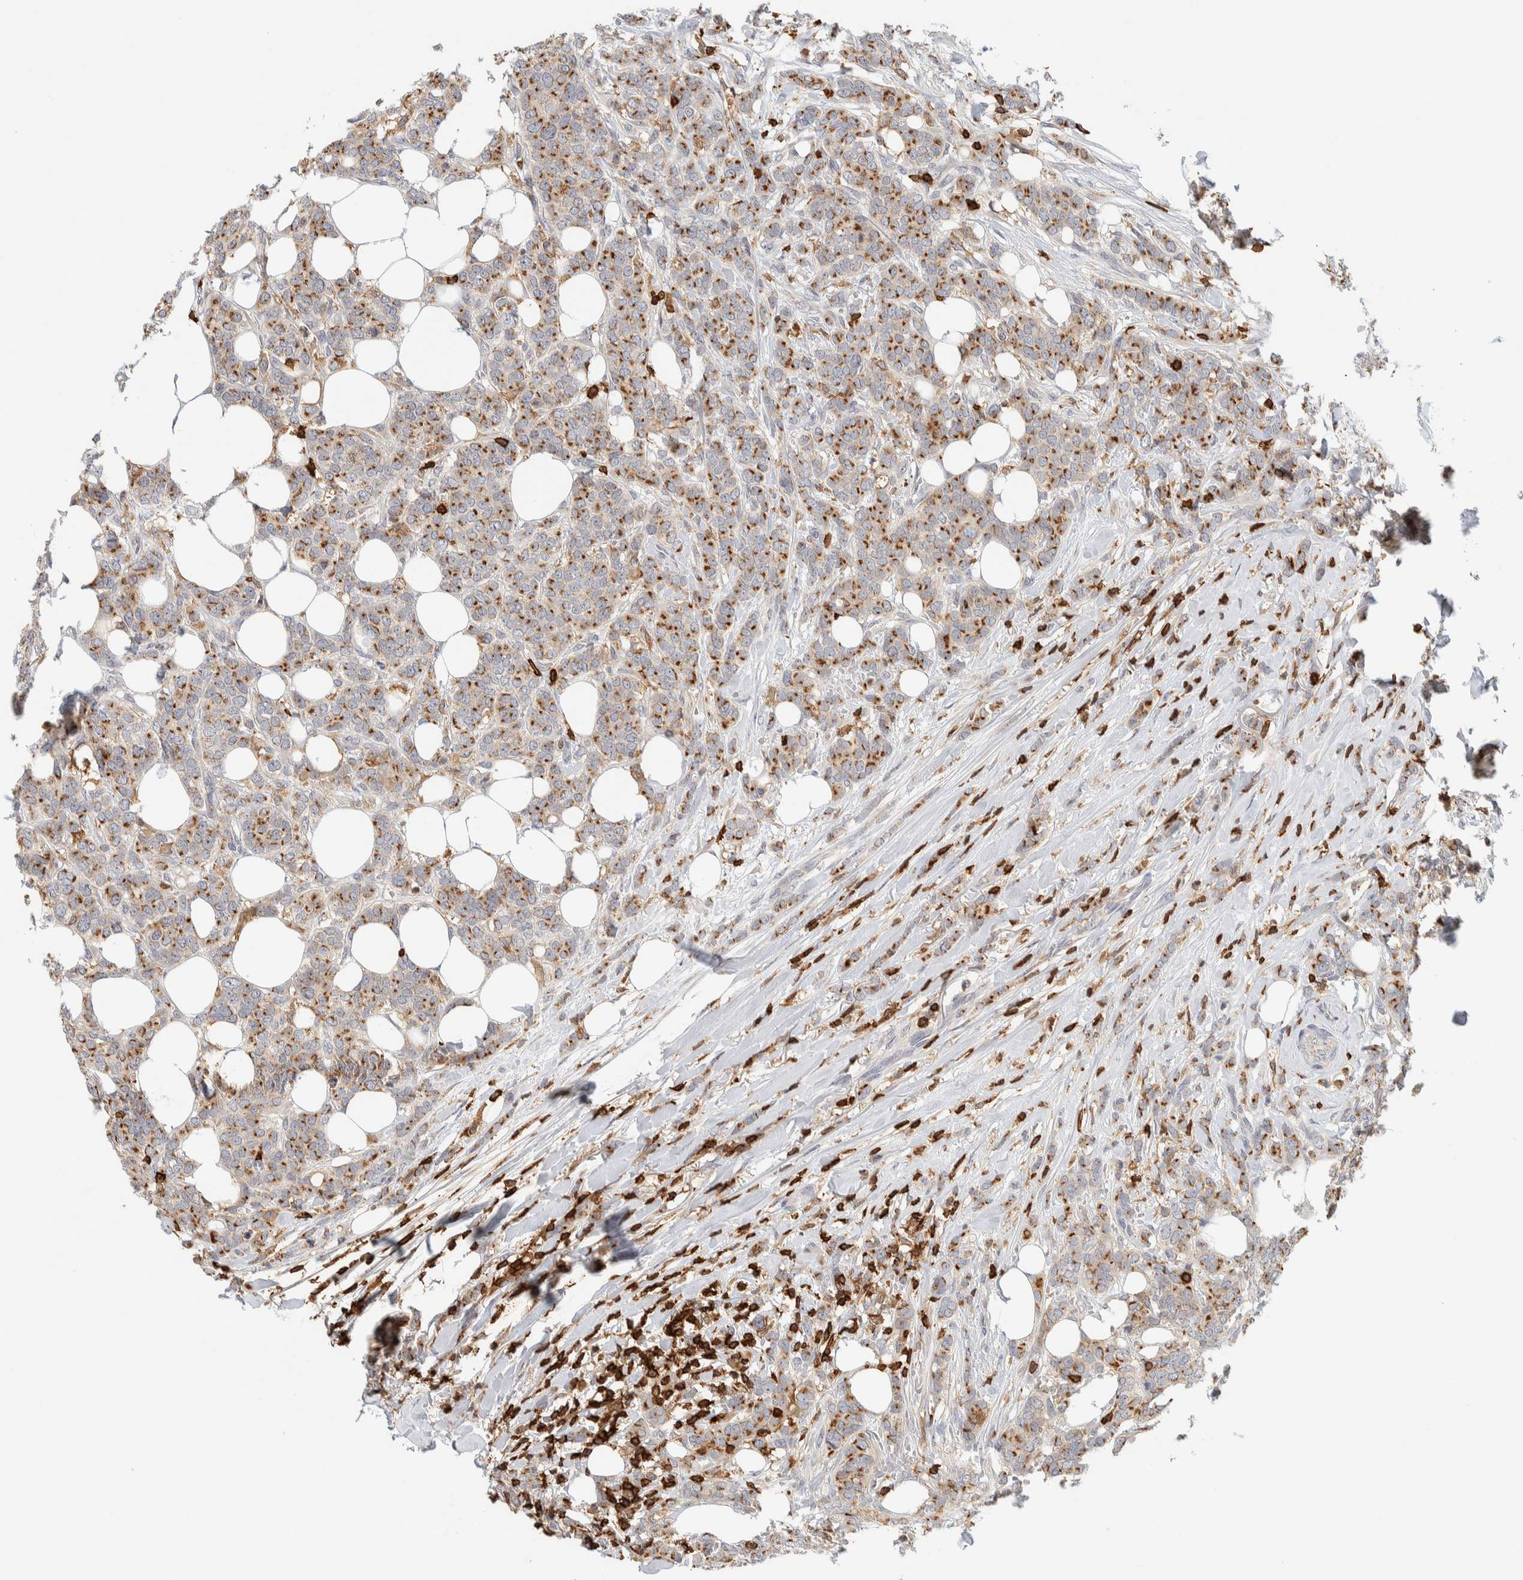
{"staining": {"intensity": "moderate", "quantity": ">75%", "location": "cytoplasmic/membranous"}, "tissue": "breast cancer", "cell_type": "Tumor cells", "image_type": "cancer", "snomed": [{"axis": "morphology", "description": "Lobular carcinoma"}, {"axis": "topography", "description": "Skin"}, {"axis": "topography", "description": "Breast"}], "caption": "Immunohistochemical staining of lobular carcinoma (breast) displays medium levels of moderate cytoplasmic/membranous expression in approximately >75% of tumor cells. The staining is performed using DAB brown chromogen to label protein expression. The nuclei are counter-stained blue using hematoxylin.", "gene": "RUNDC1", "patient": {"sex": "female", "age": 46}}